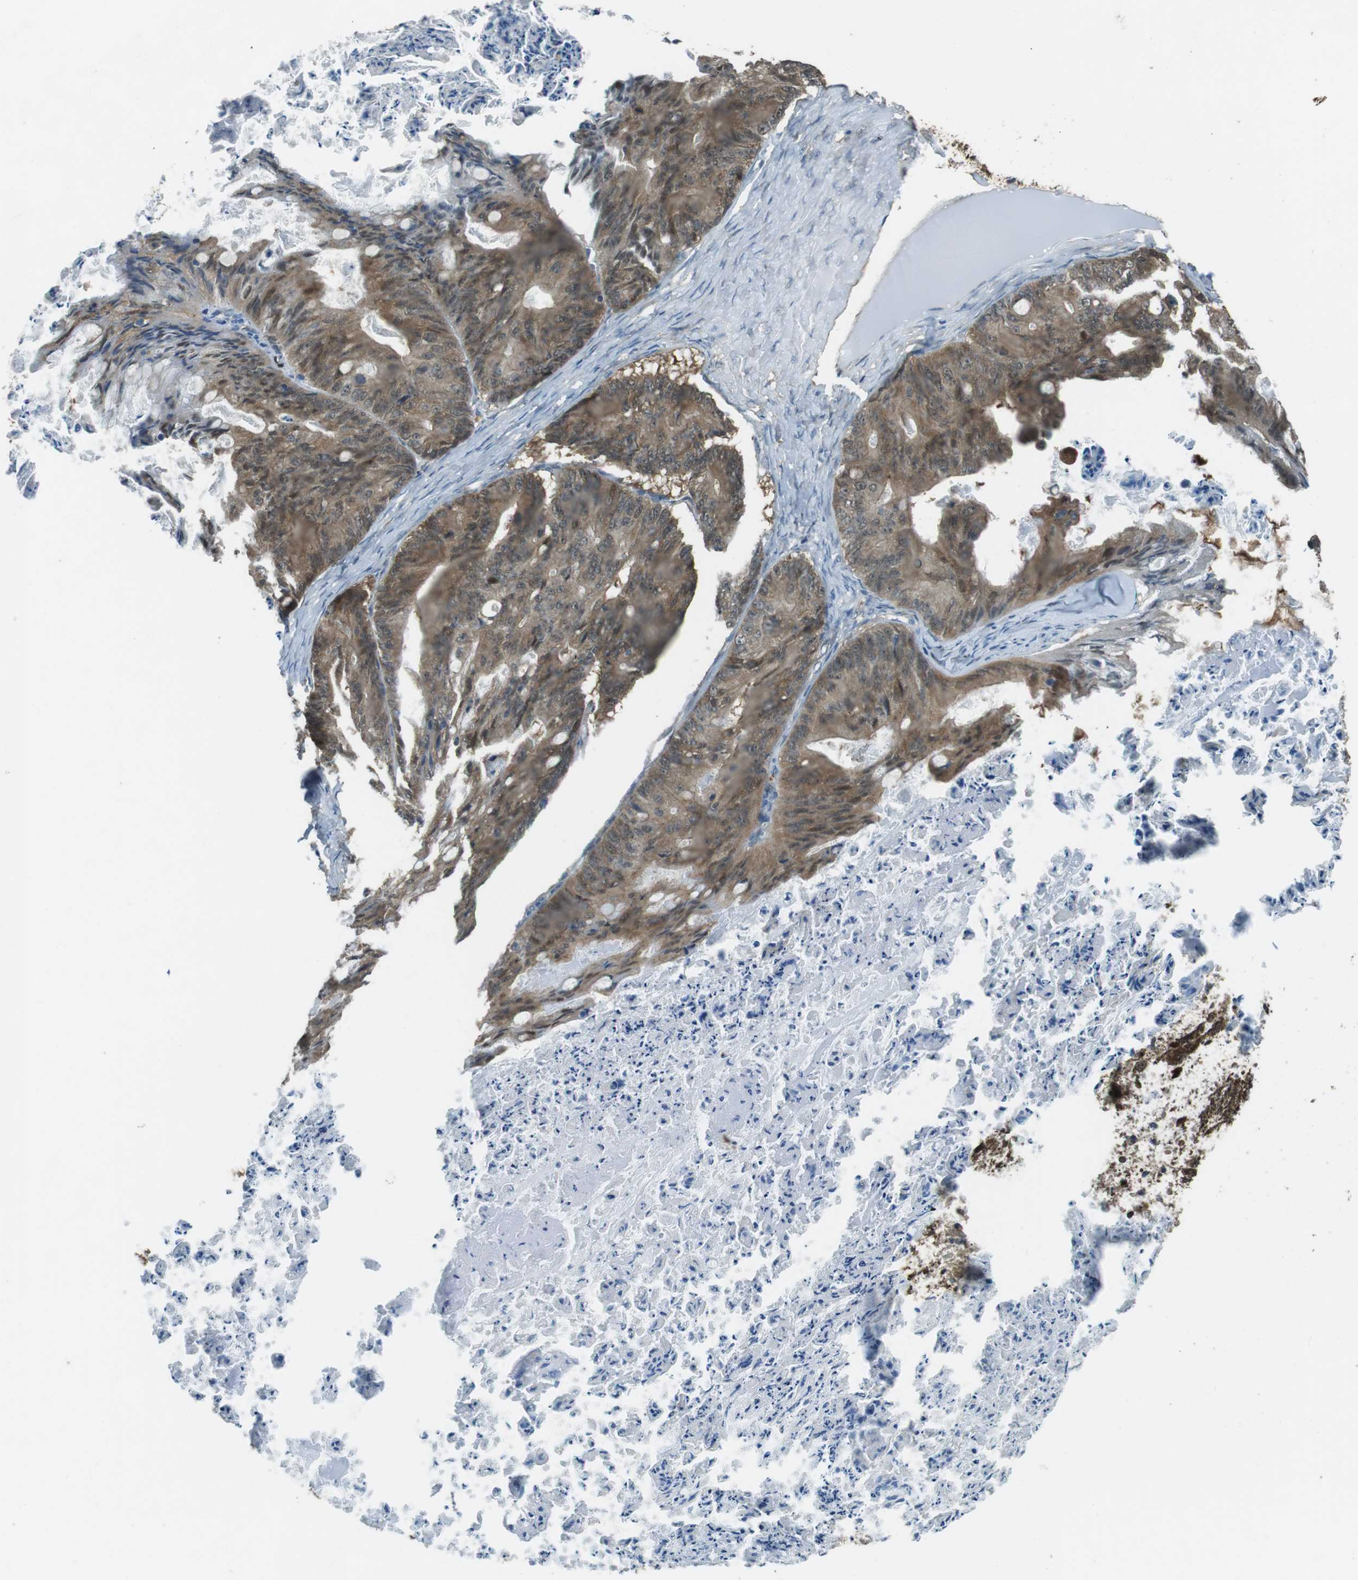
{"staining": {"intensity": "moderate", "quantity": ">75%", "location": "cytoplasmic/membranous"}, "tissue": "ovarian cancer", "cell_type": "Tumor cells", "image_type": "cancer", "snomed": [{"axis": "morphology", "description": "Cystadenocarcinoma, mucinous, NOS"}, {"axis": "topography", "description": "Ovary"}], "caption": "Mucinous cystadenocarcinoma (ovarian) stained for a protein displays moderate cytoplasmic/membranous positivity in tumor cells.", "gene": "MFAP3", "patient": {"sex": "female", "age": 37}}